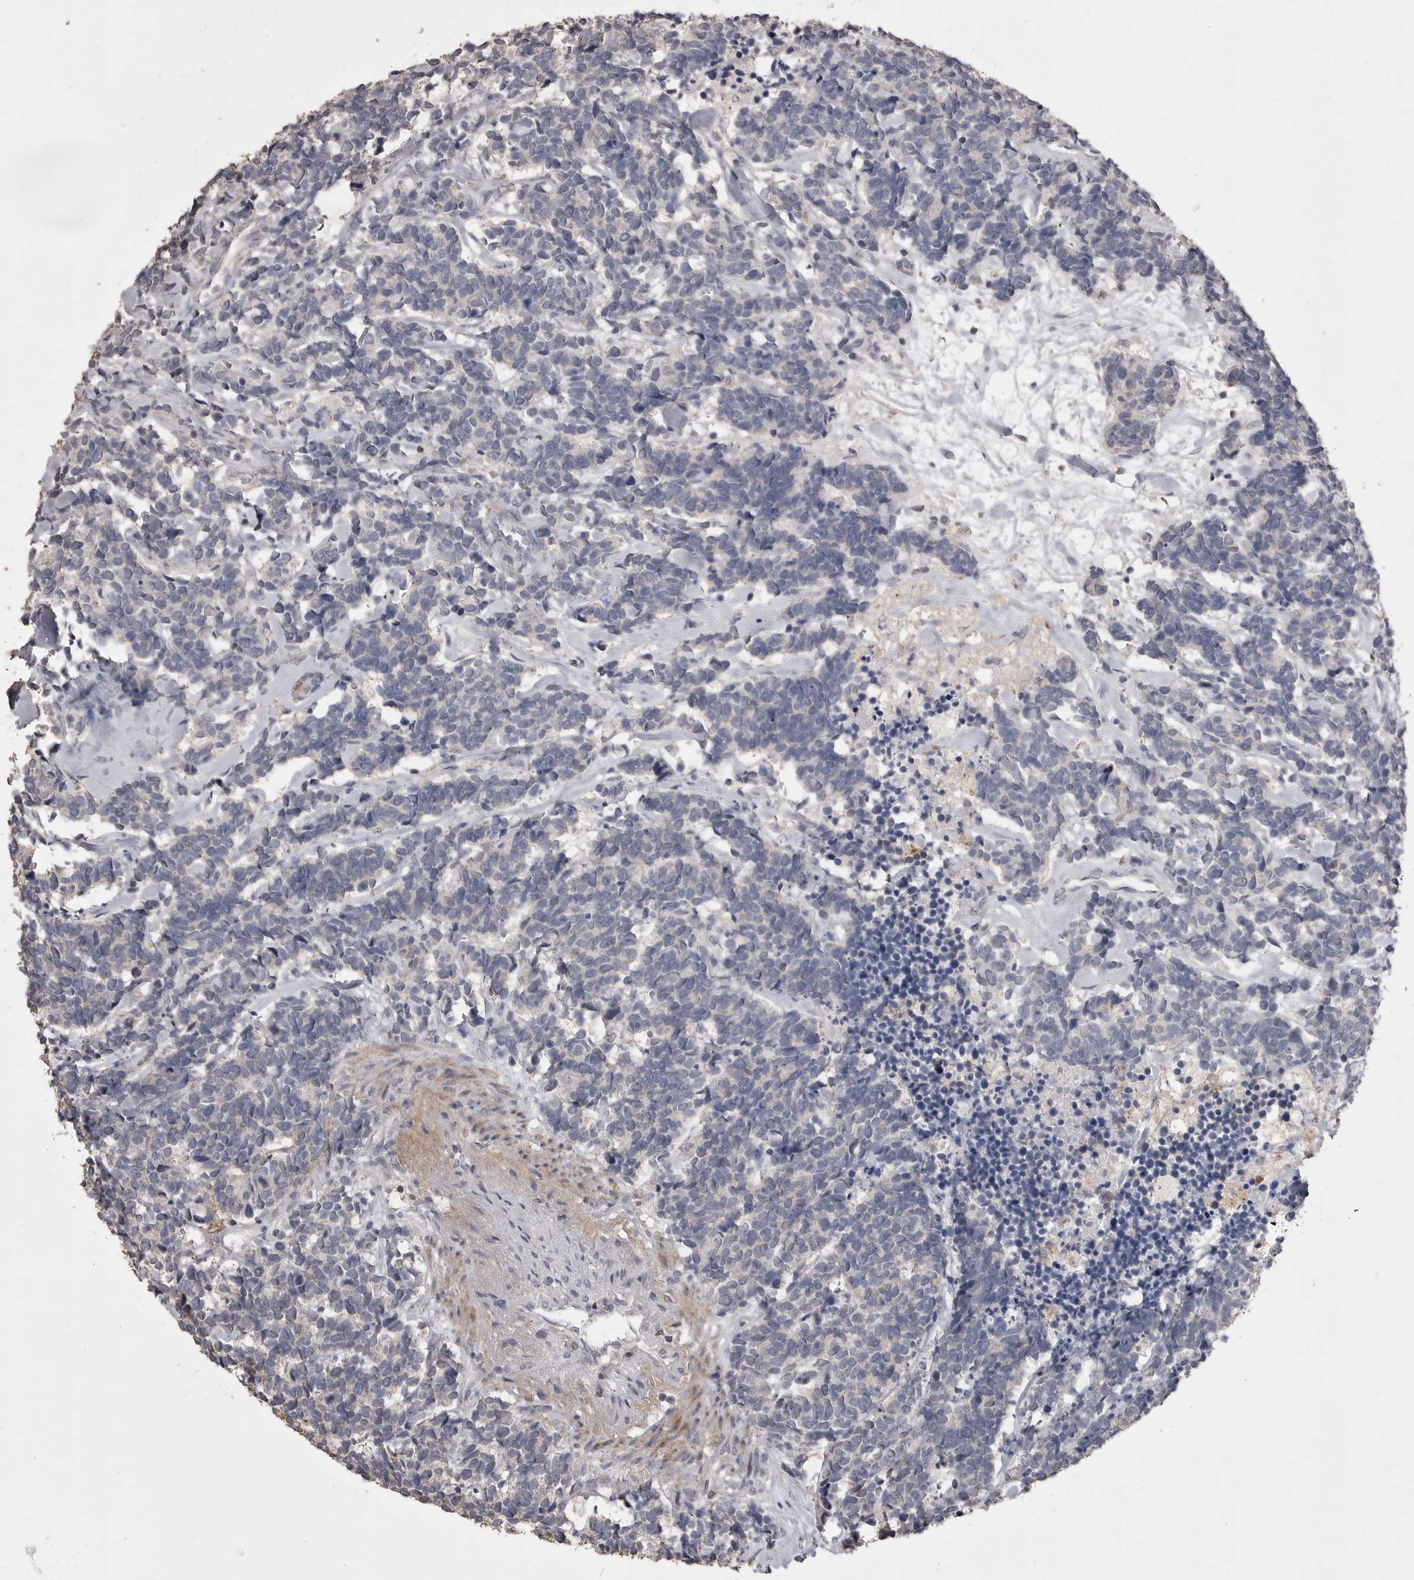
{"staining": {"intensity": "weak", "quantity": "<25%", "location": "cytoplasmic/membranous"}, "tissue": "carcinoid", "cell_type": "Tumor cells", "image_type": "cancer", "snomed": [{"axis": "morphology", "description": "Carcinoma, NOS"}, {"axis": "morphology", "description": "Carcinoid, malignant, NOS"}, {"axis": "topography", "description": "Urinary bladder"}], "caption": "Malignant carcinoid was stained to show a protein in brown. There is no significant staining in tumor cells.", "gene": "MMP7", "patient": {"sex": "male", "age": 57}}